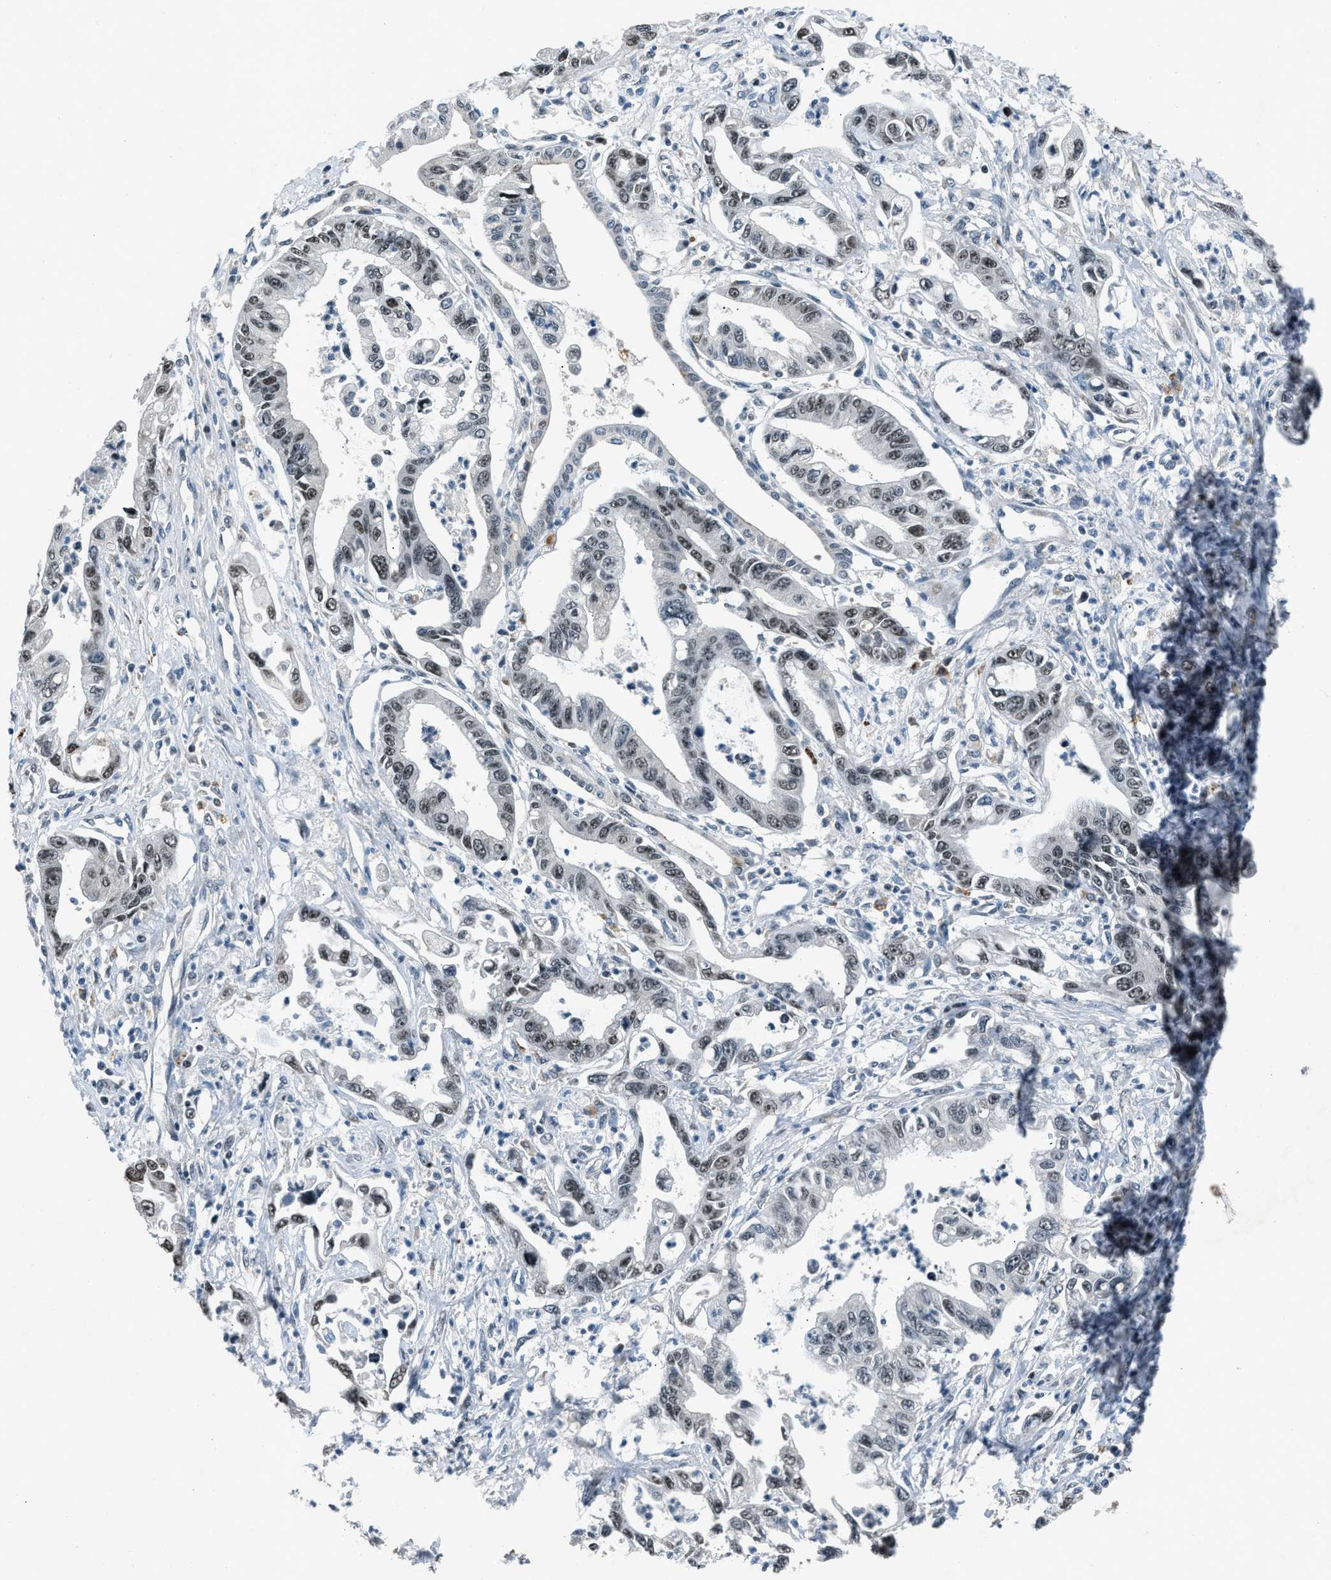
{"staining": {"intensity": "weak", "quantity": "25%-75%", "location": "nuclear"}, "tissue": "pancreatic cancer", "cell_type": "Tumor cells", "image_type": "cancer", "snomed": [{"axis": "morphology", "description": "Adenocarcinoma, NOS"}, {"axis": "topography", "description": "Pancreas"}], "caption": "Pancreatic cancer (adenocarcinoma) stained with a brown dye exhibits weak nuclear positive positivity in about 25%-75% of tumor cells.", "gene": "ADCY1", "patient": {"sex": "male", "age": 56}}